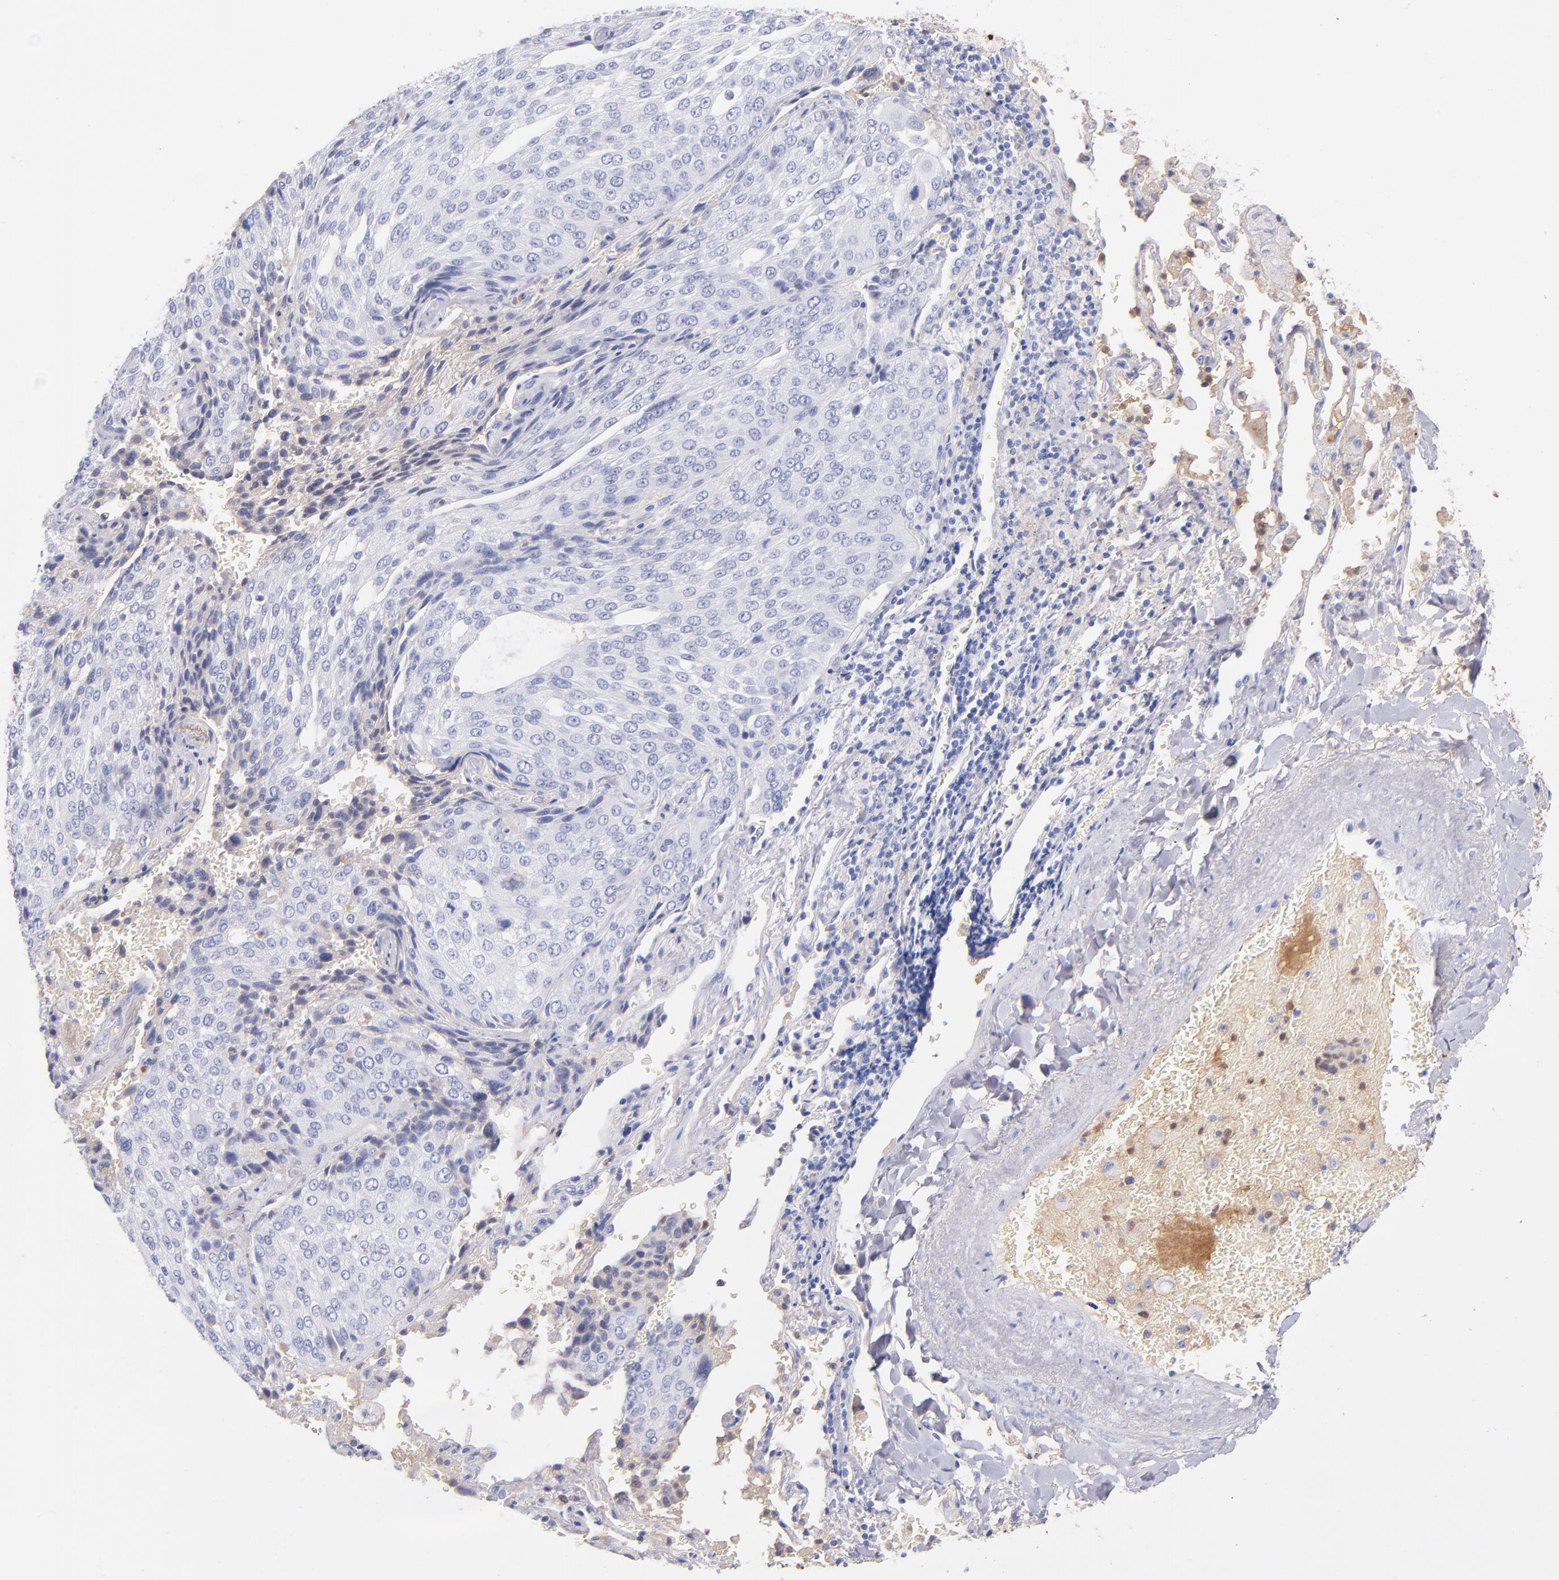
{"staining": {"intensity": "negative", "quantity": "none", "location": "none"}, "tissue": "lung cancer", "cell_type": "Tumor cells", "image_type": "cancer", "snomed": [{"axis": "morphology", "description": "Squamous cell carcinoma, NOS"}, {"axis": "topography", "description": "Lung"}], "caption": "Immunohistochemistry (IHC) of squamous cell carcinoma (lung) shows no staining in tumor cells. (DAB IHC with hematoxylin counter stain).", "gene": "HP", "patient": {"sex": "male", "age": 54}}